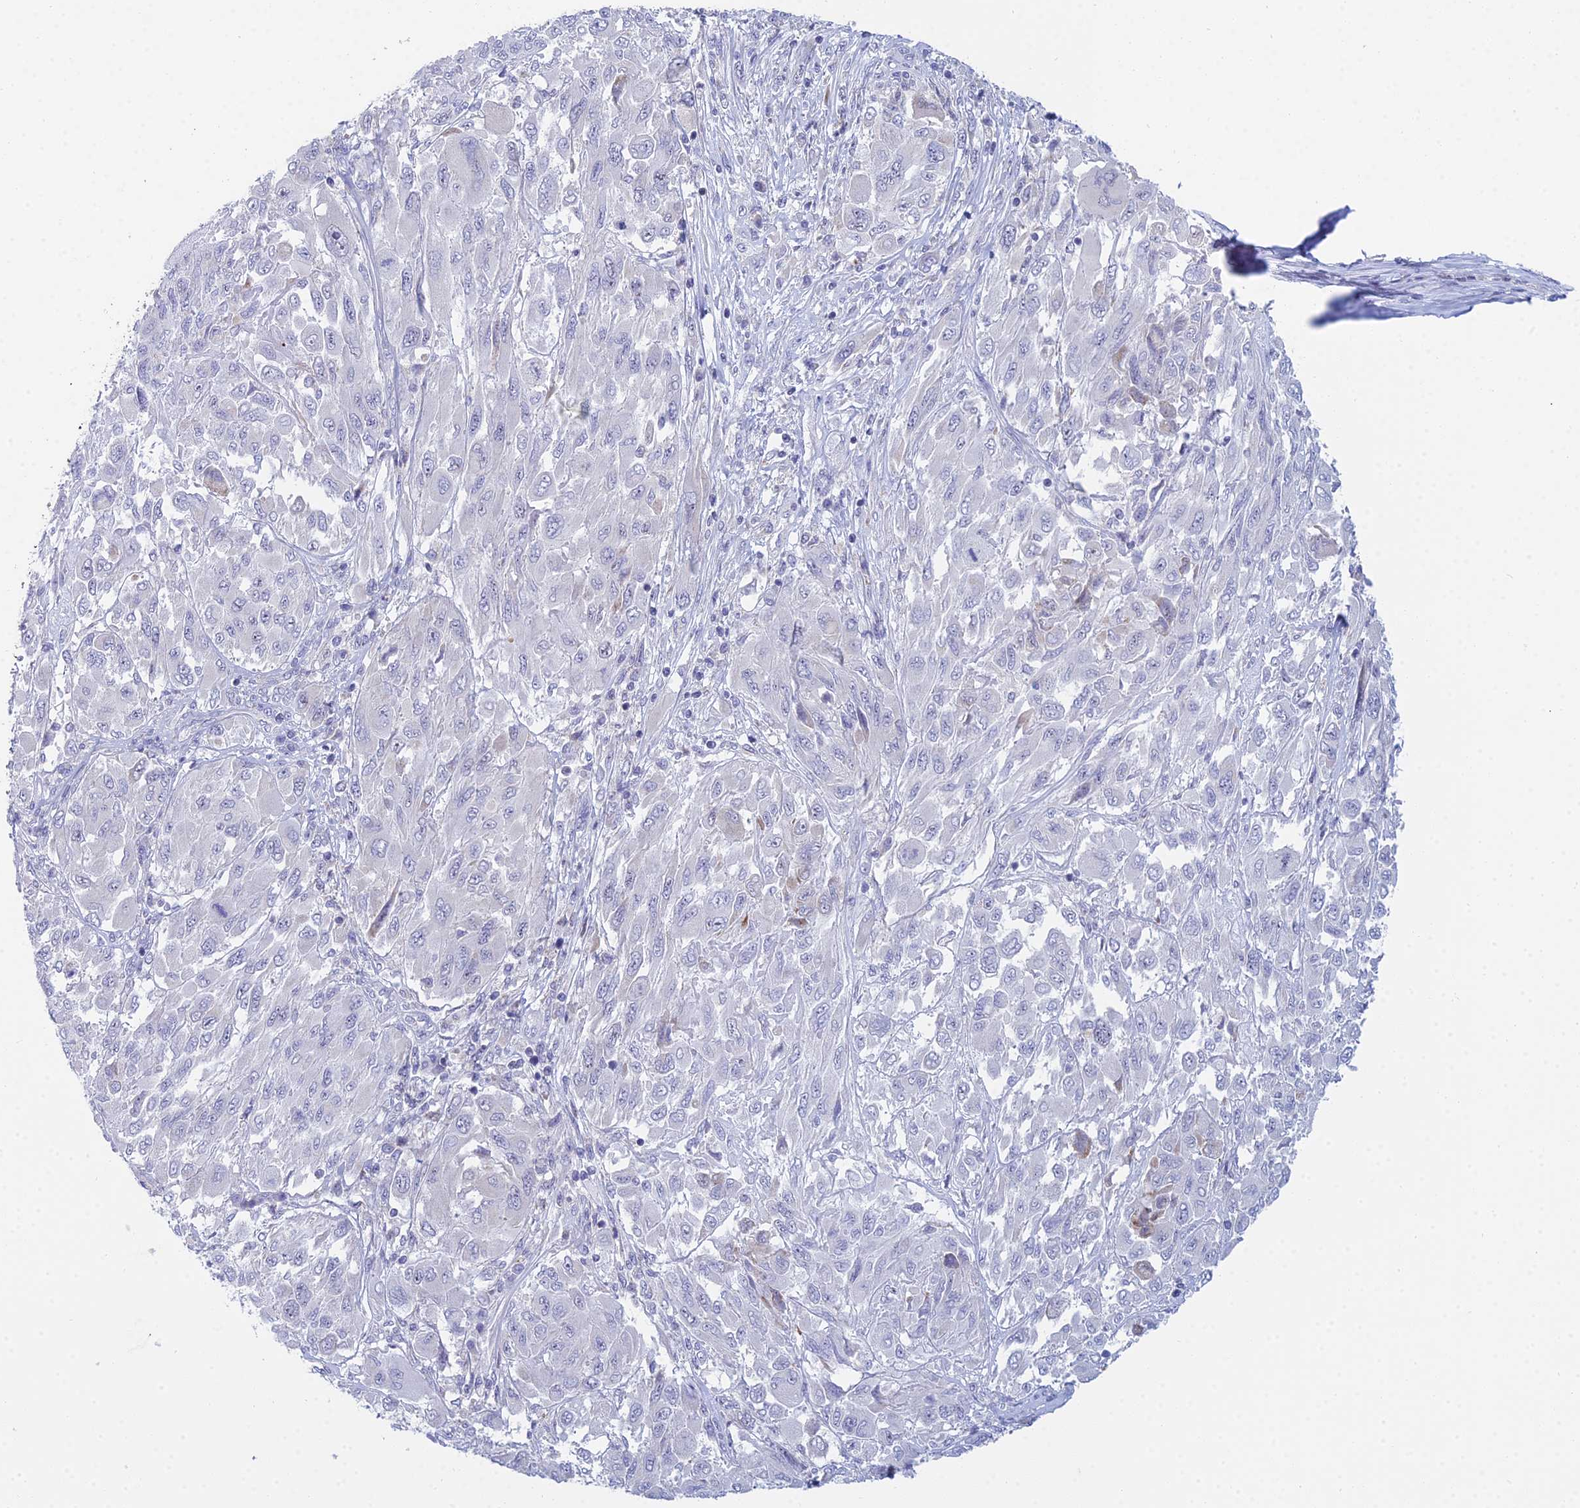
{"staining": {"intensity": "negative", "quantity": "none", "location": "none"}, "tissue": "melanoma", "cell_type": "Tumor cells", "image_type": "cancer", "snomed": [{"axis": "morphology", "description": "Malignant melanoma, NOS"}, {"axis": "topography", "description": "Skin"}], "caption": "Immunohistochemistry (IHC) photomicrograph of neoplastic tissue: melanoma stained with DAB (3,3'-diaminobenzidine) shows no significant protein staining in tumor cells. Nuclei are stained in blue.", "gene": "PRR13", "patient": {"sex": "female", "age": 91}}